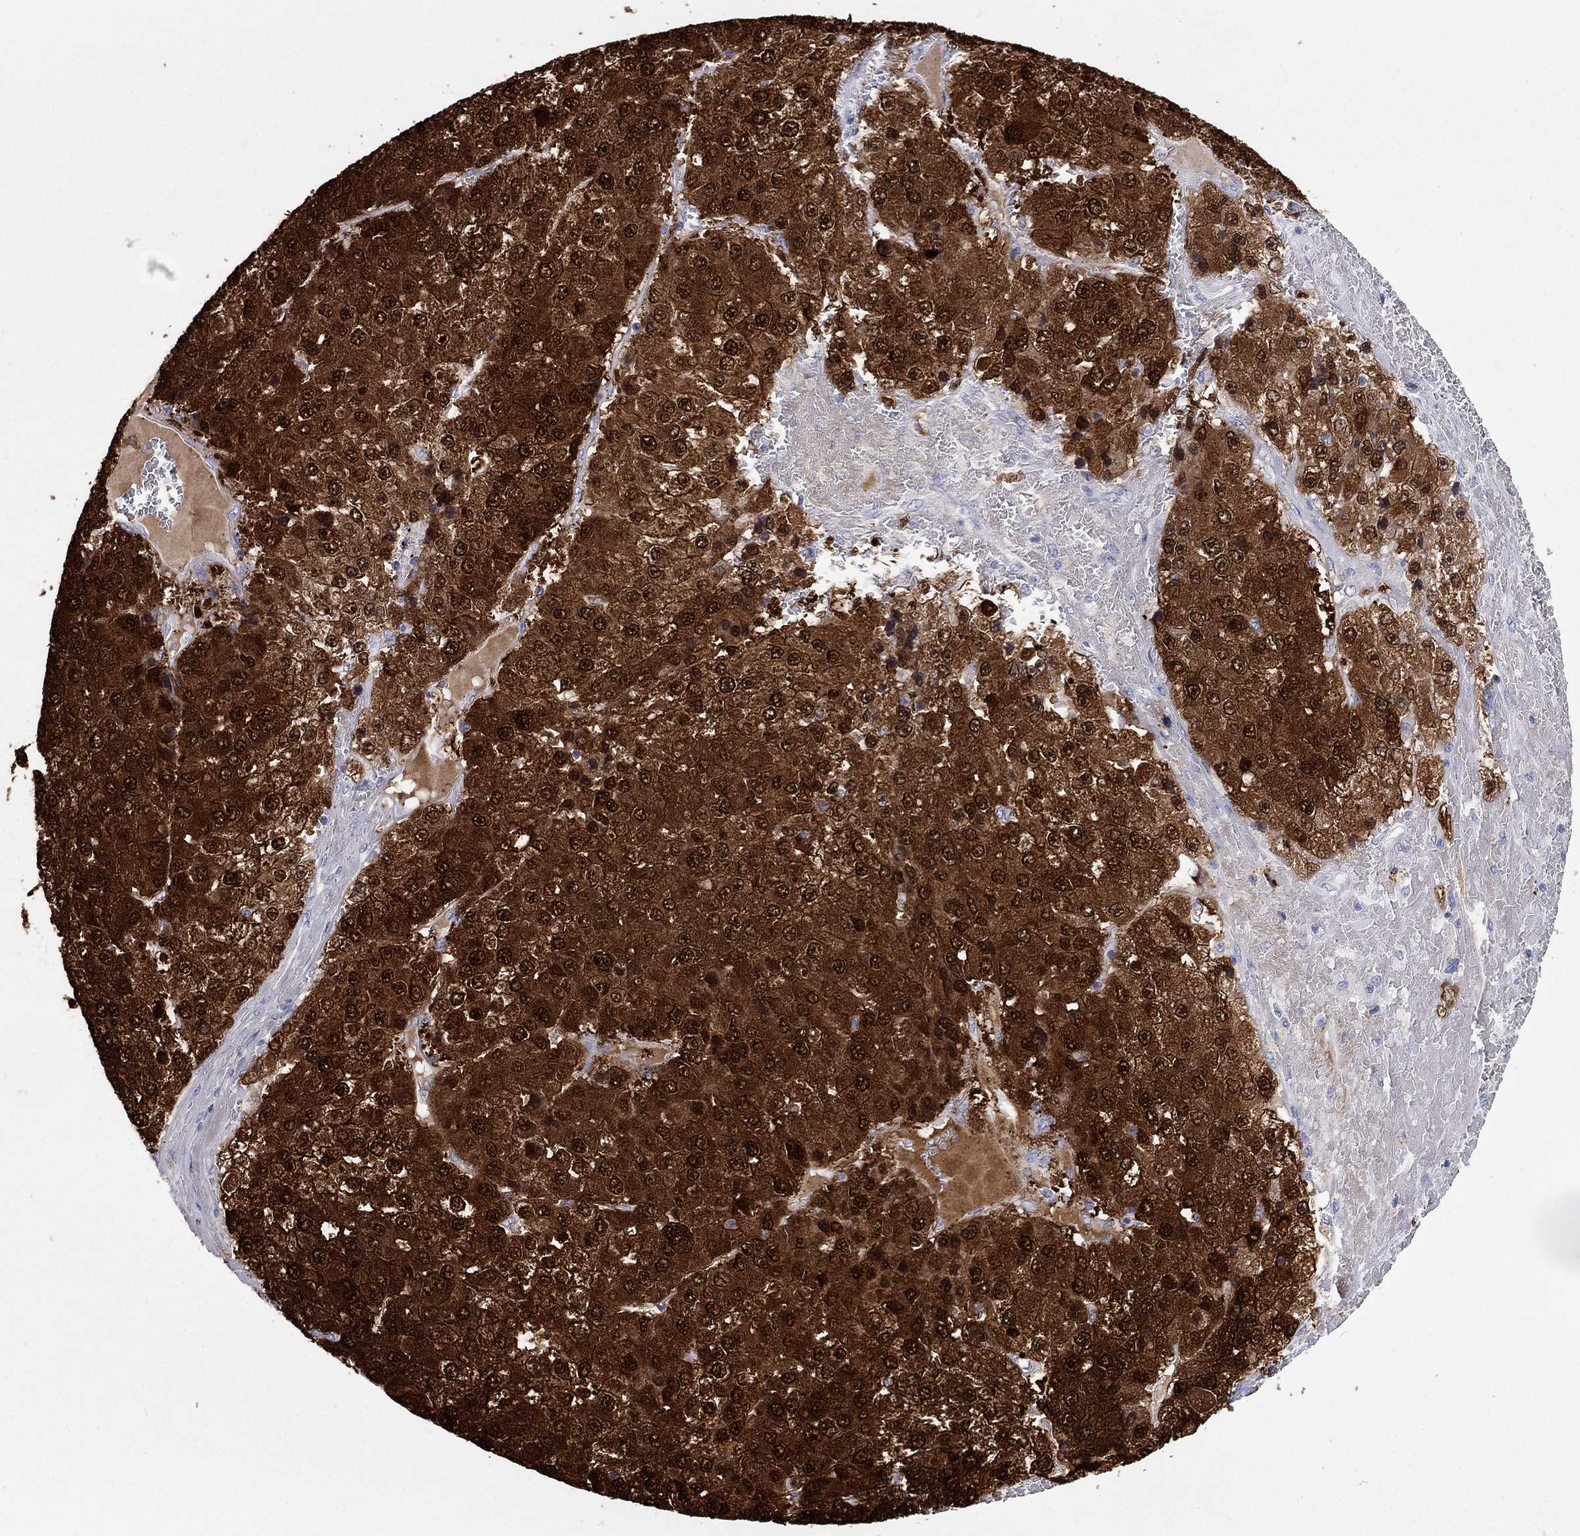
{"staining": {"intensity": "strong", "quantity": ">75%", "location": "cytoplasmic/membranous,nuclear"}, "tissue": "liver cancer", "cell_type": "Tumor cells", "image_type": "cancer", "snomed": [{"axis": "morphology", "description": "Carcinoma, Hepatocellular, NOS"}, {"axis": "topography", "description": "Liver"}], "caption": "A histopathology image showing strong cytoplasmic/membranous and nuclear staining in approximately >75% of tumor cells in liver hepatocellular carcinoma, as visualized by brown immunohistochemical staining.", "gene": "AKR1C2", "patient": {"sex": "female", "age": 73}}